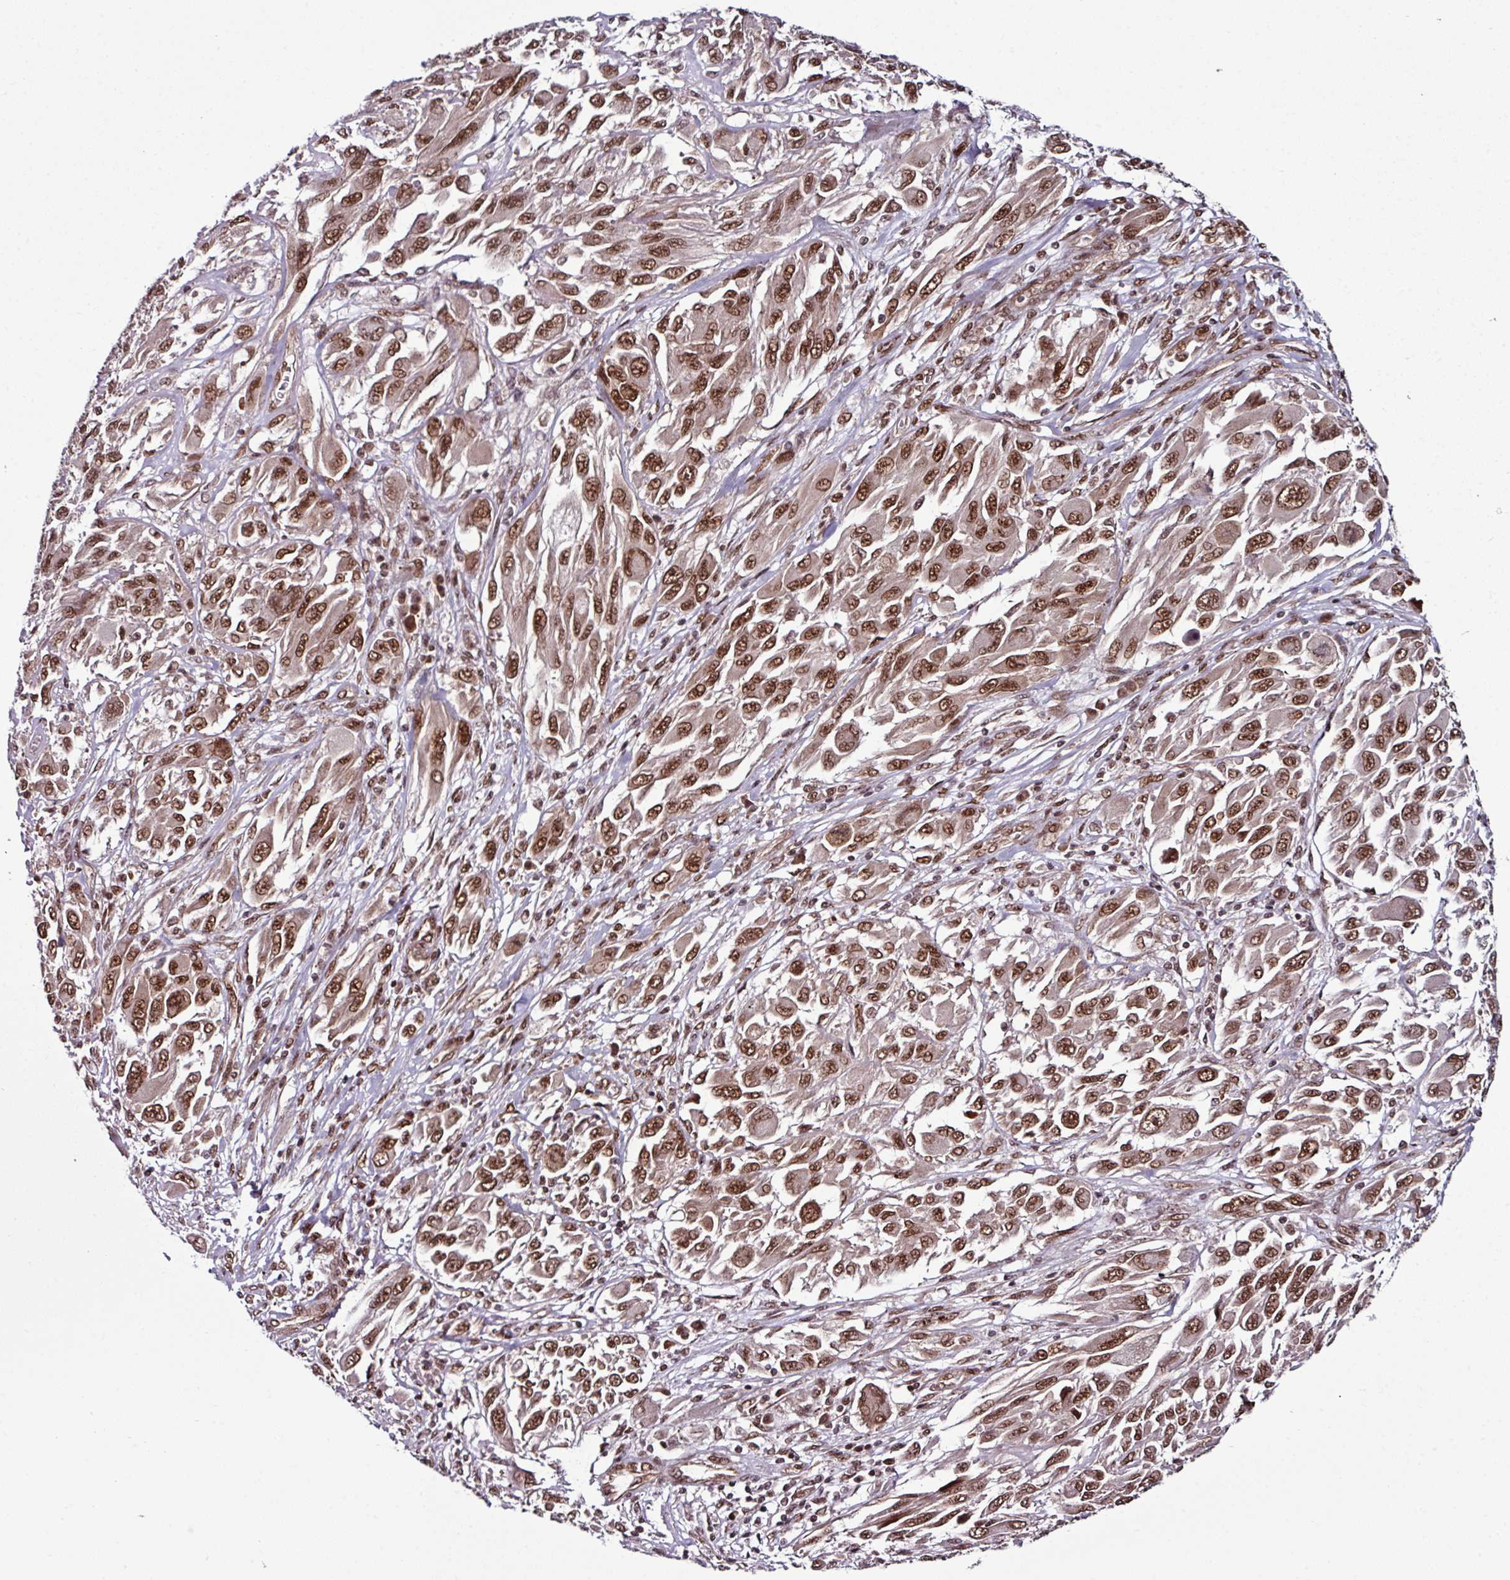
{"staining": {"intensity": "strong", "quantity": ">75%", "location": "nuclear"}, "tissue": "melanoma", "cell_type": "Tumor cells", "image_type": "cancer", "snomed": [{"axis": "morphology", "description": "Malignant melanoma, NOS"}, {"axis": "topography", "description": "Skin"}], "caption": "There is high levels of strong nuclear staining in tumor cells of malignant melanoma, as demonstrated by immunohistochemical staining (brown color).", "gene": "MORF4L2", "patient": {"sex": "female", "age": 91}}